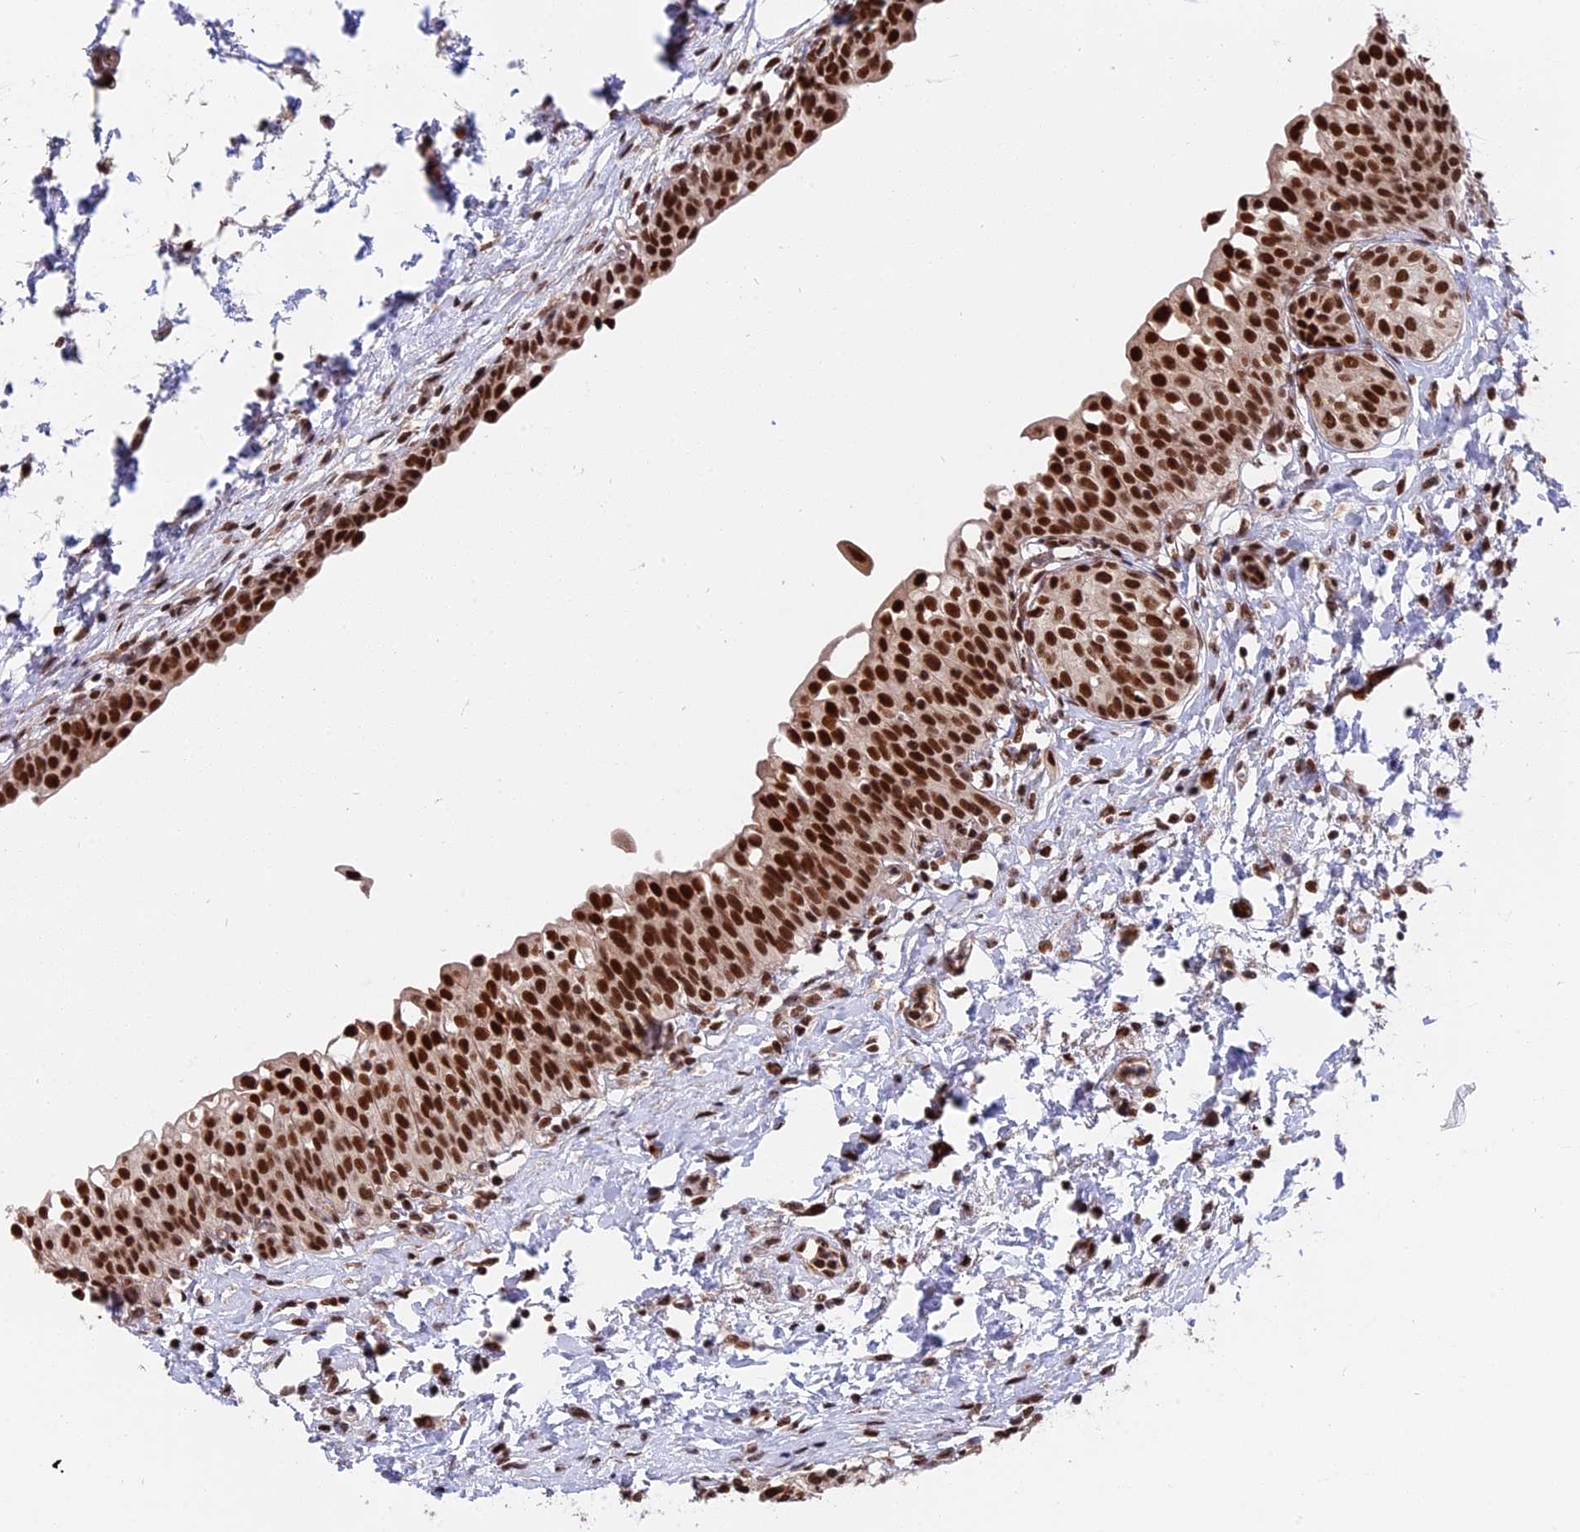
{"staining": {"intensity": "strong", "quantity": ">75%", "location": "nuclear"}, "tissue": "urinary bladder", "cell_type": "Urothelial cells", "image_type": "normal", "snomed": [{"axis": "morphology", "description": "Normal tissue, NOS"}, {"axis": "topography", "description": "Urinary bladder"}], "caption": "Human urinary bladder stained with a brown dye shows strong nuclear positive expression in about >75% of urothelial cells.", "gene": "RAMACL", "patient": {"sex": "male", "age": 55}}